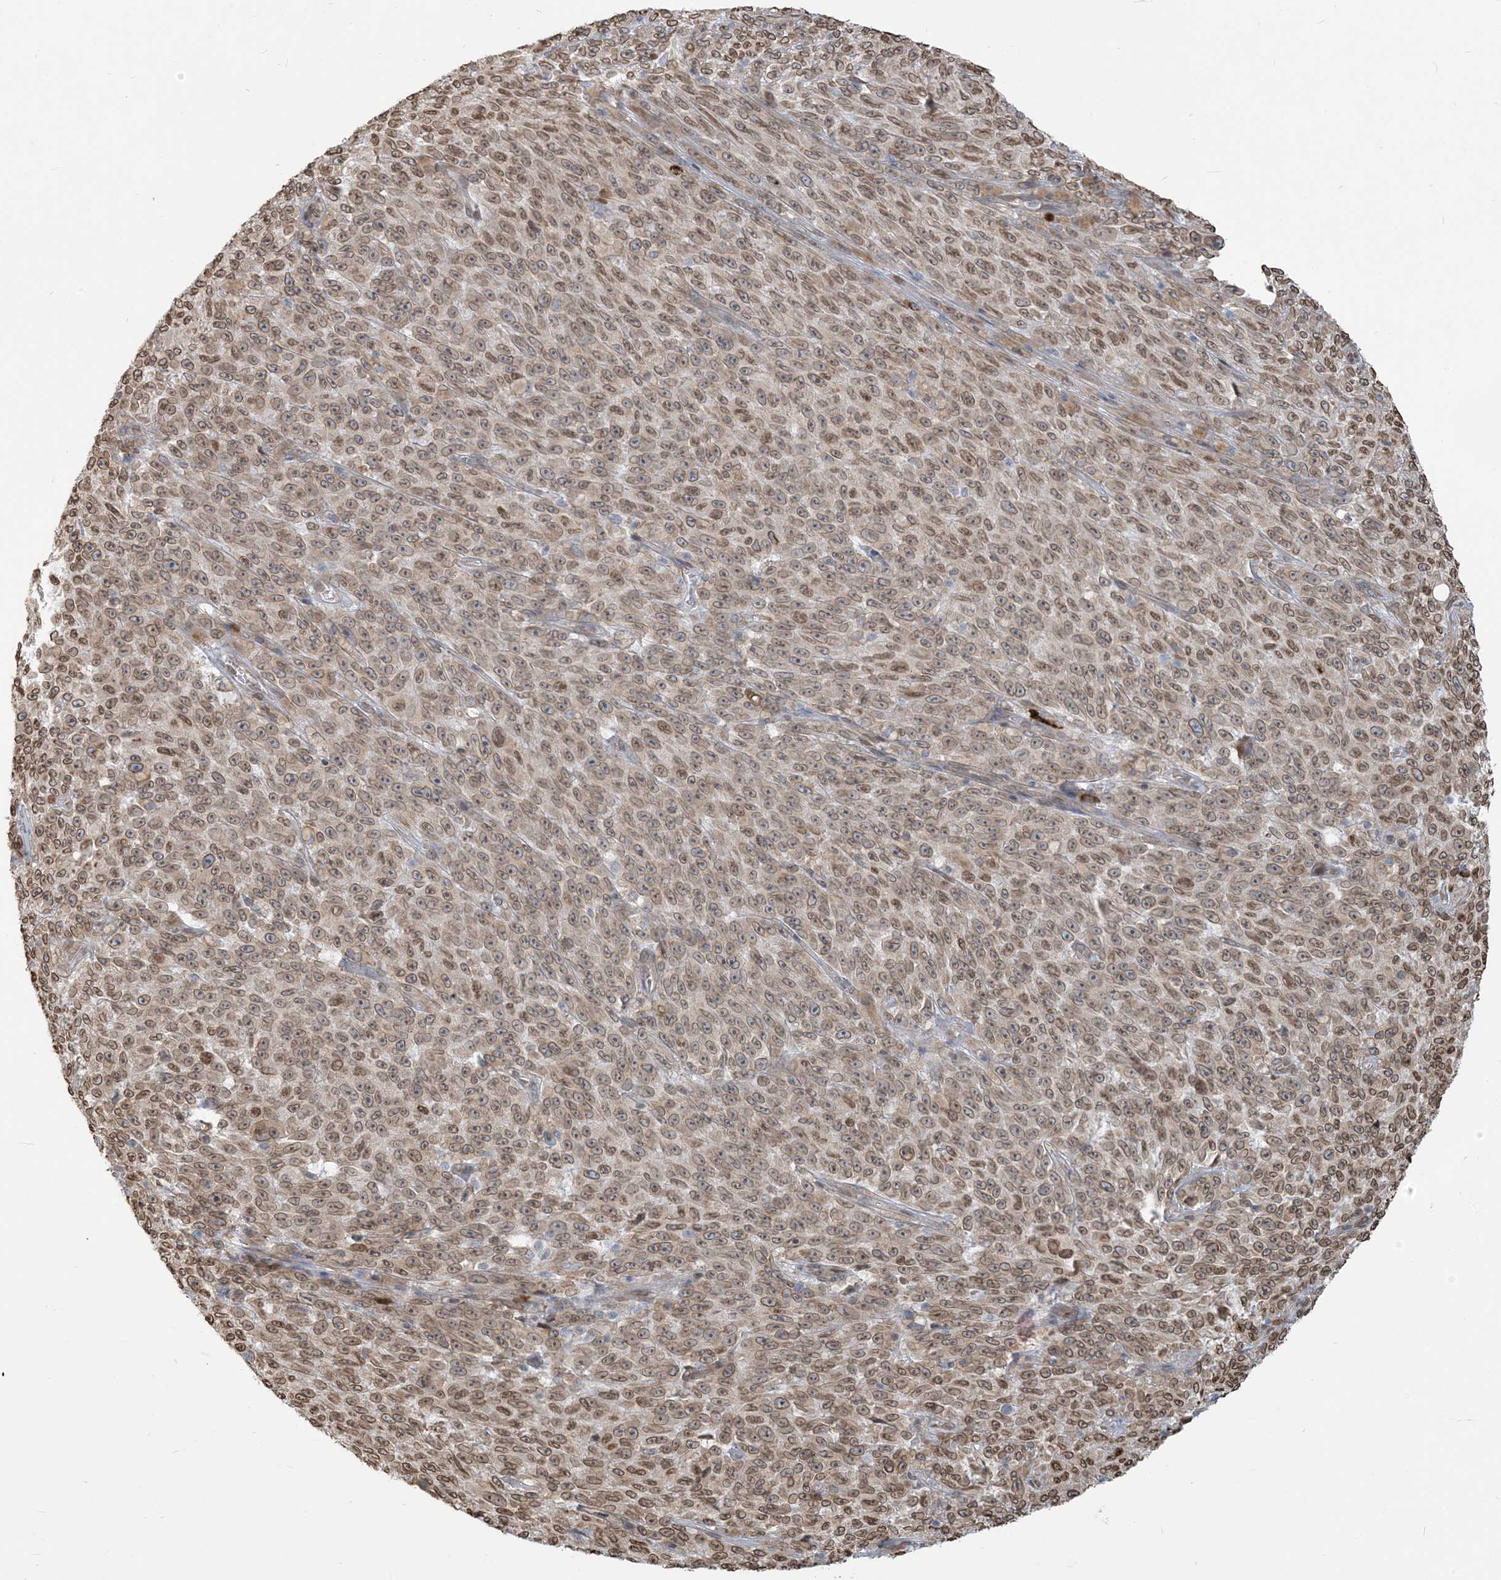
{"staining": {"intensity": "moderate", "quantity": ">75%", "location": "cytoplasmic/membranous,nuclear"}, "tissue": "melanoma", "cell_type": "Tumor cells", "image_type": "cancer", "snomed": [{"axis": "morphology", "description": "Malignant melanoma, NOS"}, {"axis": "topography", "description": "Skin"}], "caption": "Malignant melanoma stained with a protein marker reveals moderate staining in tumor cells.", "gene": "WWP1", "patient": {"sex": "female", "age": 82}}